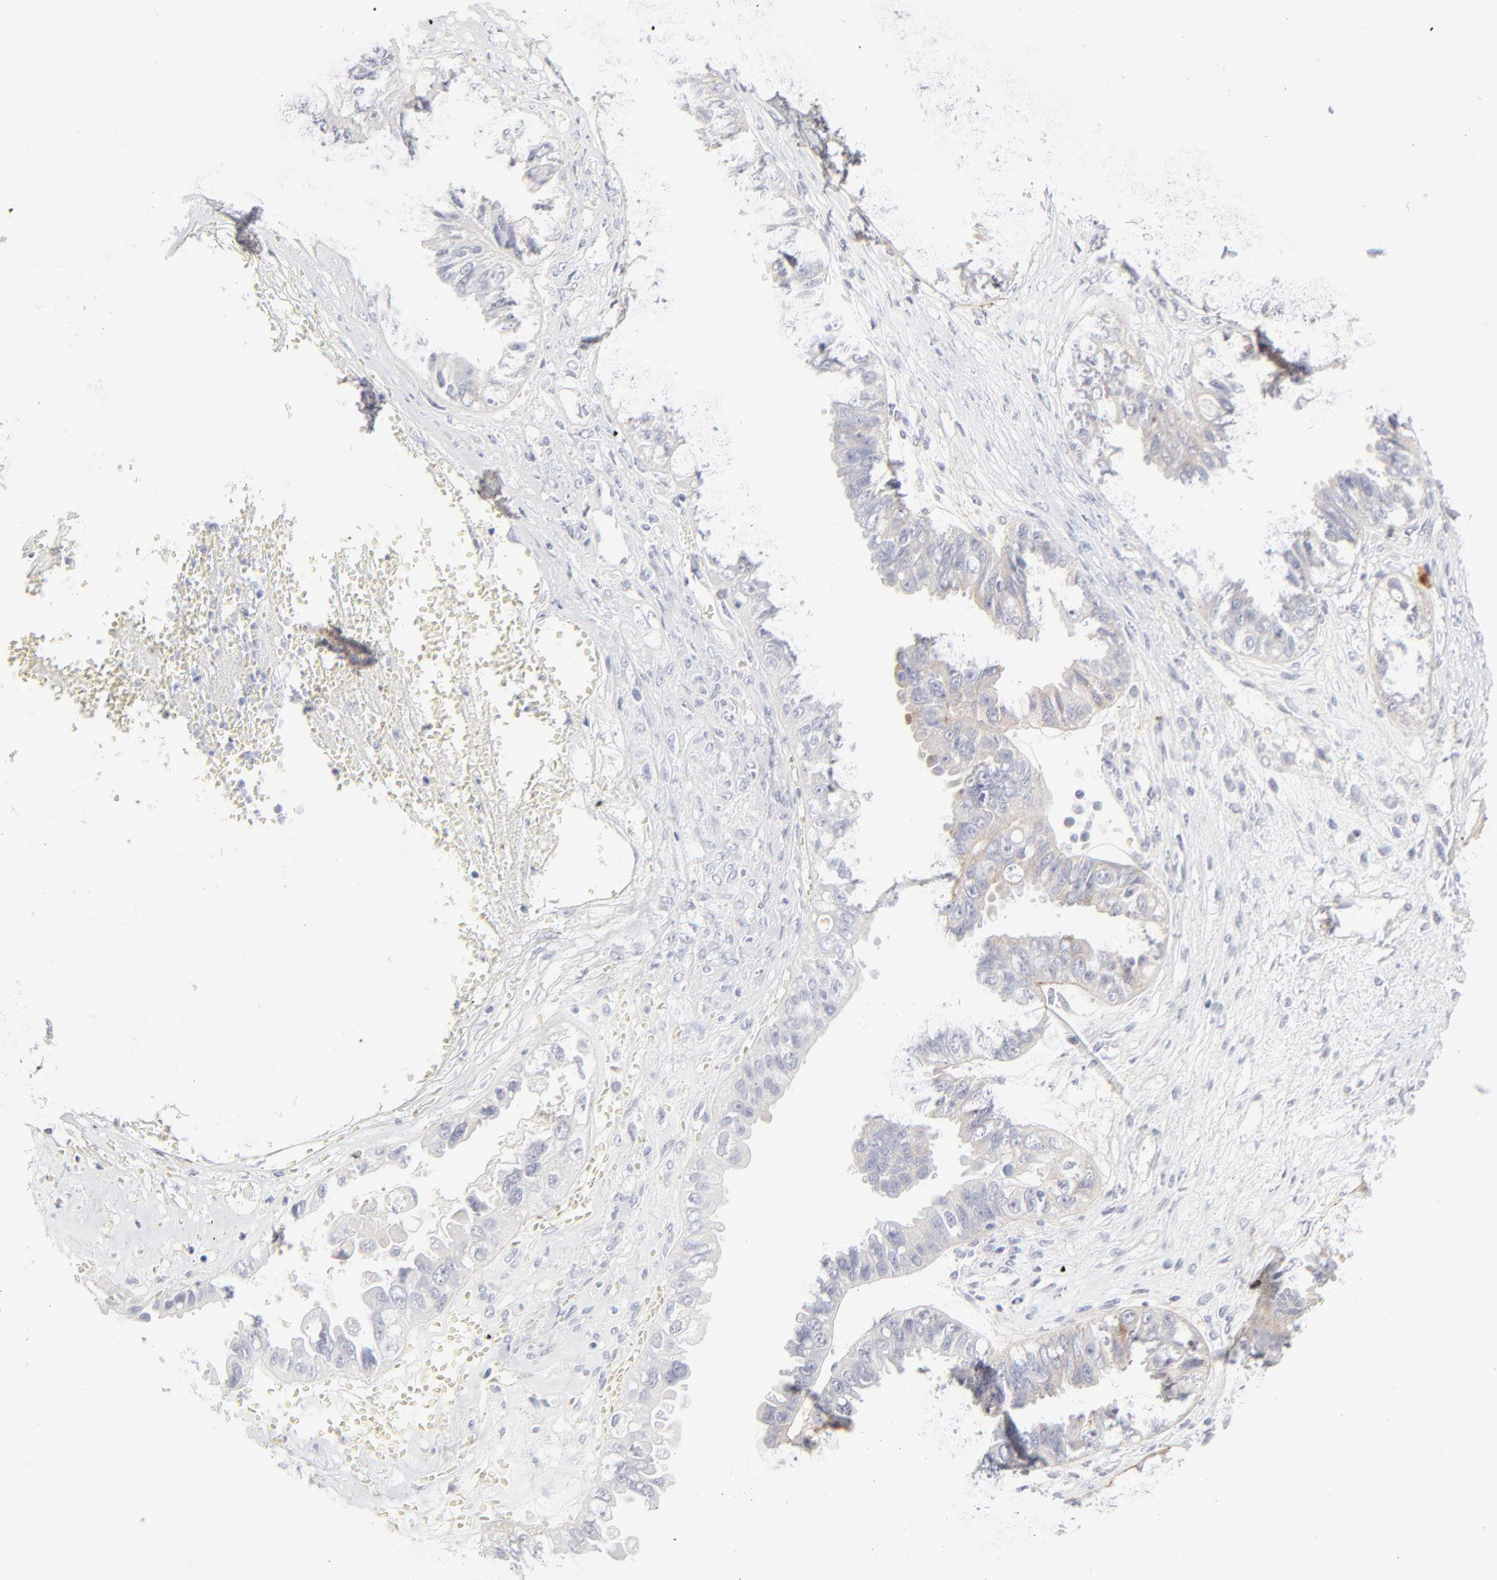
{"staining": {"intensity": "weak", "quantity": "<25%", "location": "cytoplasmic/membranous"}, "tissue": "ovarian cancer", "cell_type": "Tumor cells", "image_type": "cancer", "snomed": [{"axis": "morphology", "description": "Carcinoma, endometroid"}, {"axis": "topography", "description": "Ovary"}], "caption": "High power microscopy histopathology image of an immunohistochemistry (IHC) histopathology image of endometroid carcinoma (ovarian), revealing no significant expression in tumor cells.", "gene": "NPNT", "patient": {"sex": "female", "age": 85}}